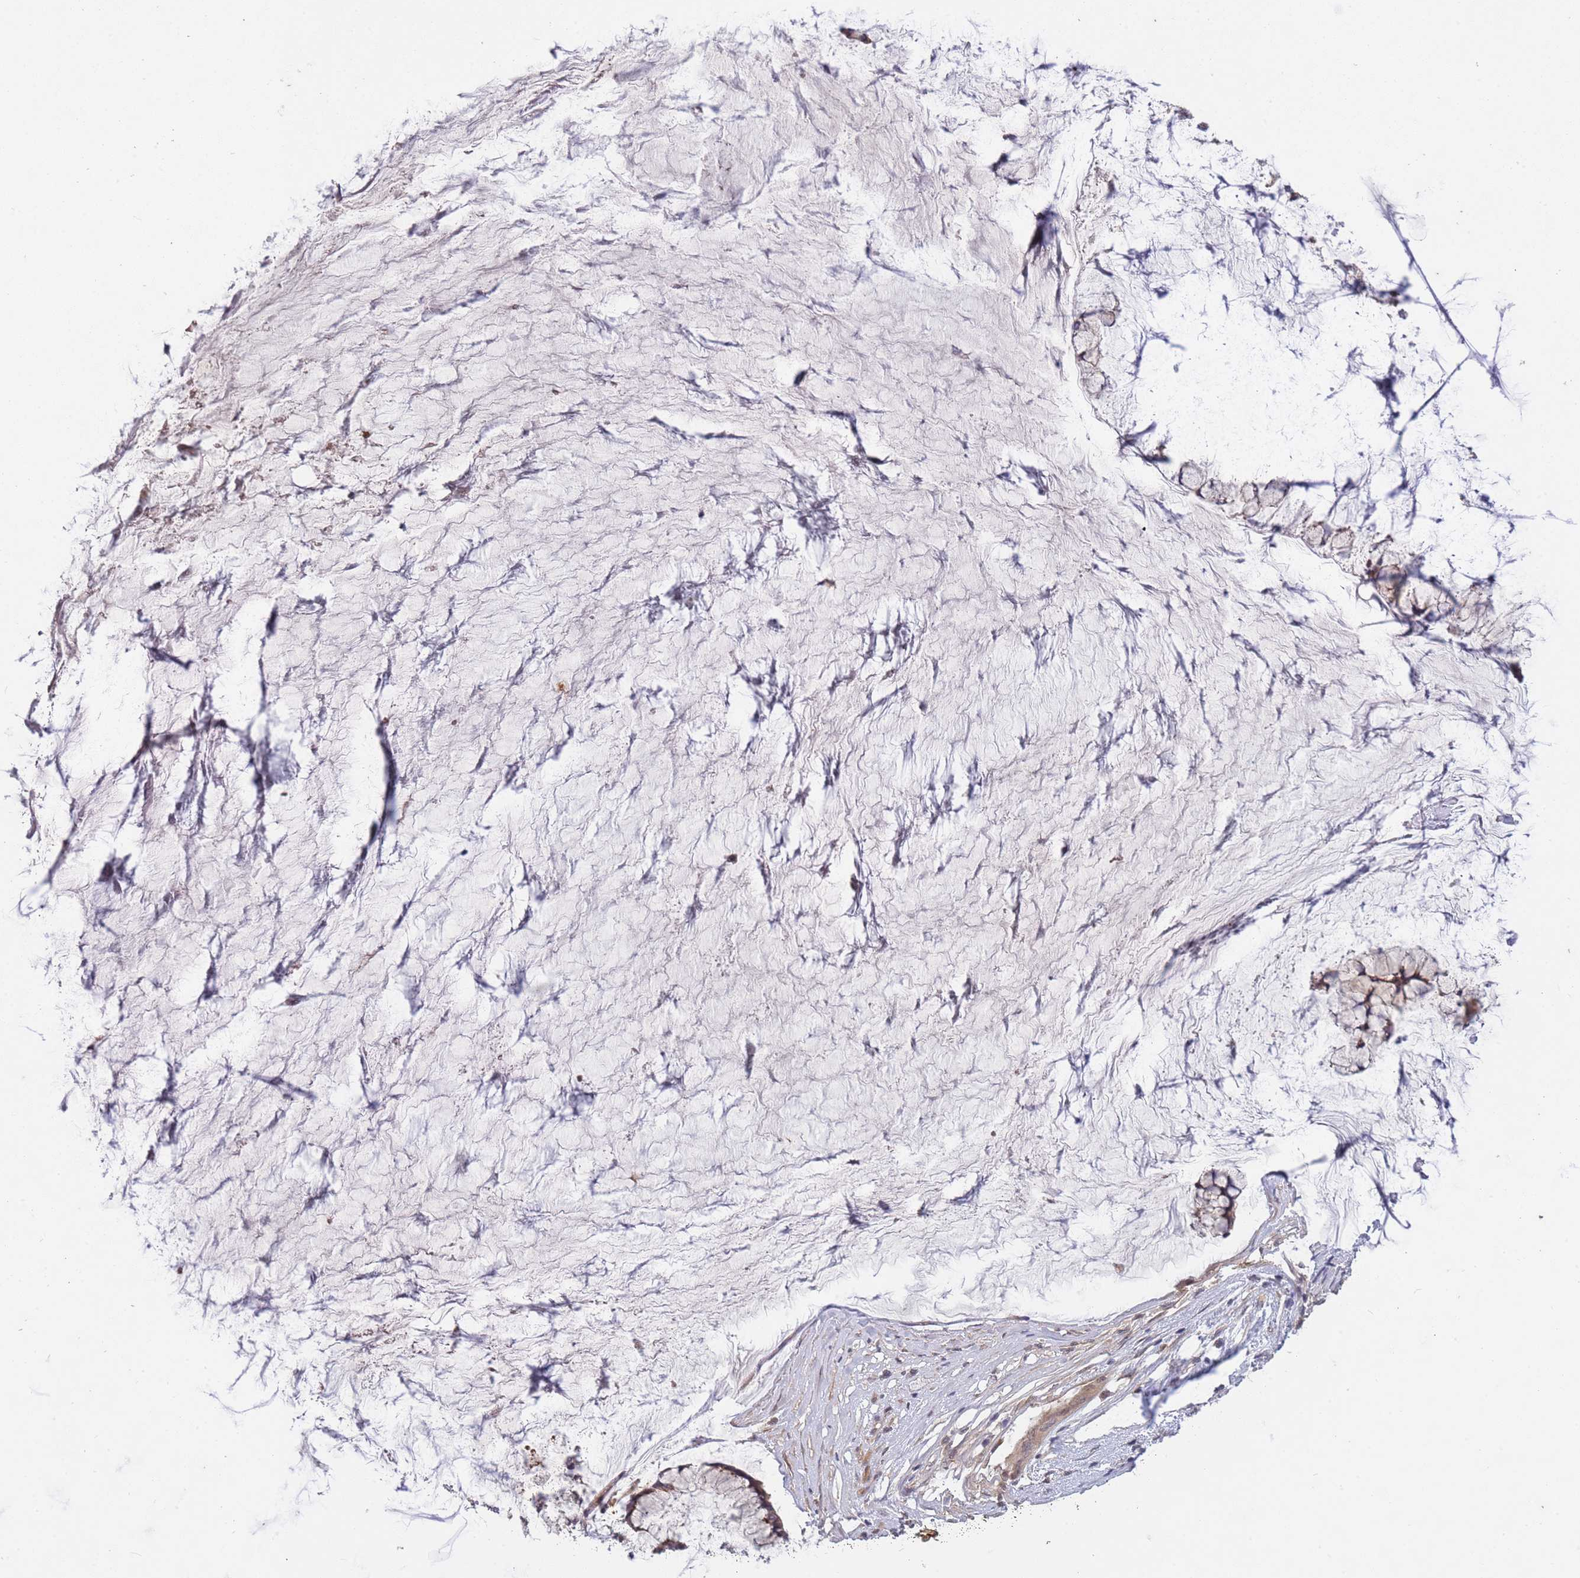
{"staining": {"intensity": "moderate", "quantity": "25%-75%", "location": "cytoplasmic/membranous"}, "tissue": "ovarian cancer", "cell_type": "Tumor cells", "image_type": "cancer", "snomed": [{"axis": "morphology", "description": "Cystadenocarcinoma, mucinous, NOS"}, {"axis": "topography", "description": "Ovary"}], "caption": "A medium amount of moderate cytoplasmic/membranous expression is appreciated in approximately 25%-75% of tumor cells in mucinous cystadenocarcinoma (ovarian) tissue.", "gene": "SMC6", "patient": {"sex": "female", "age": 42}}